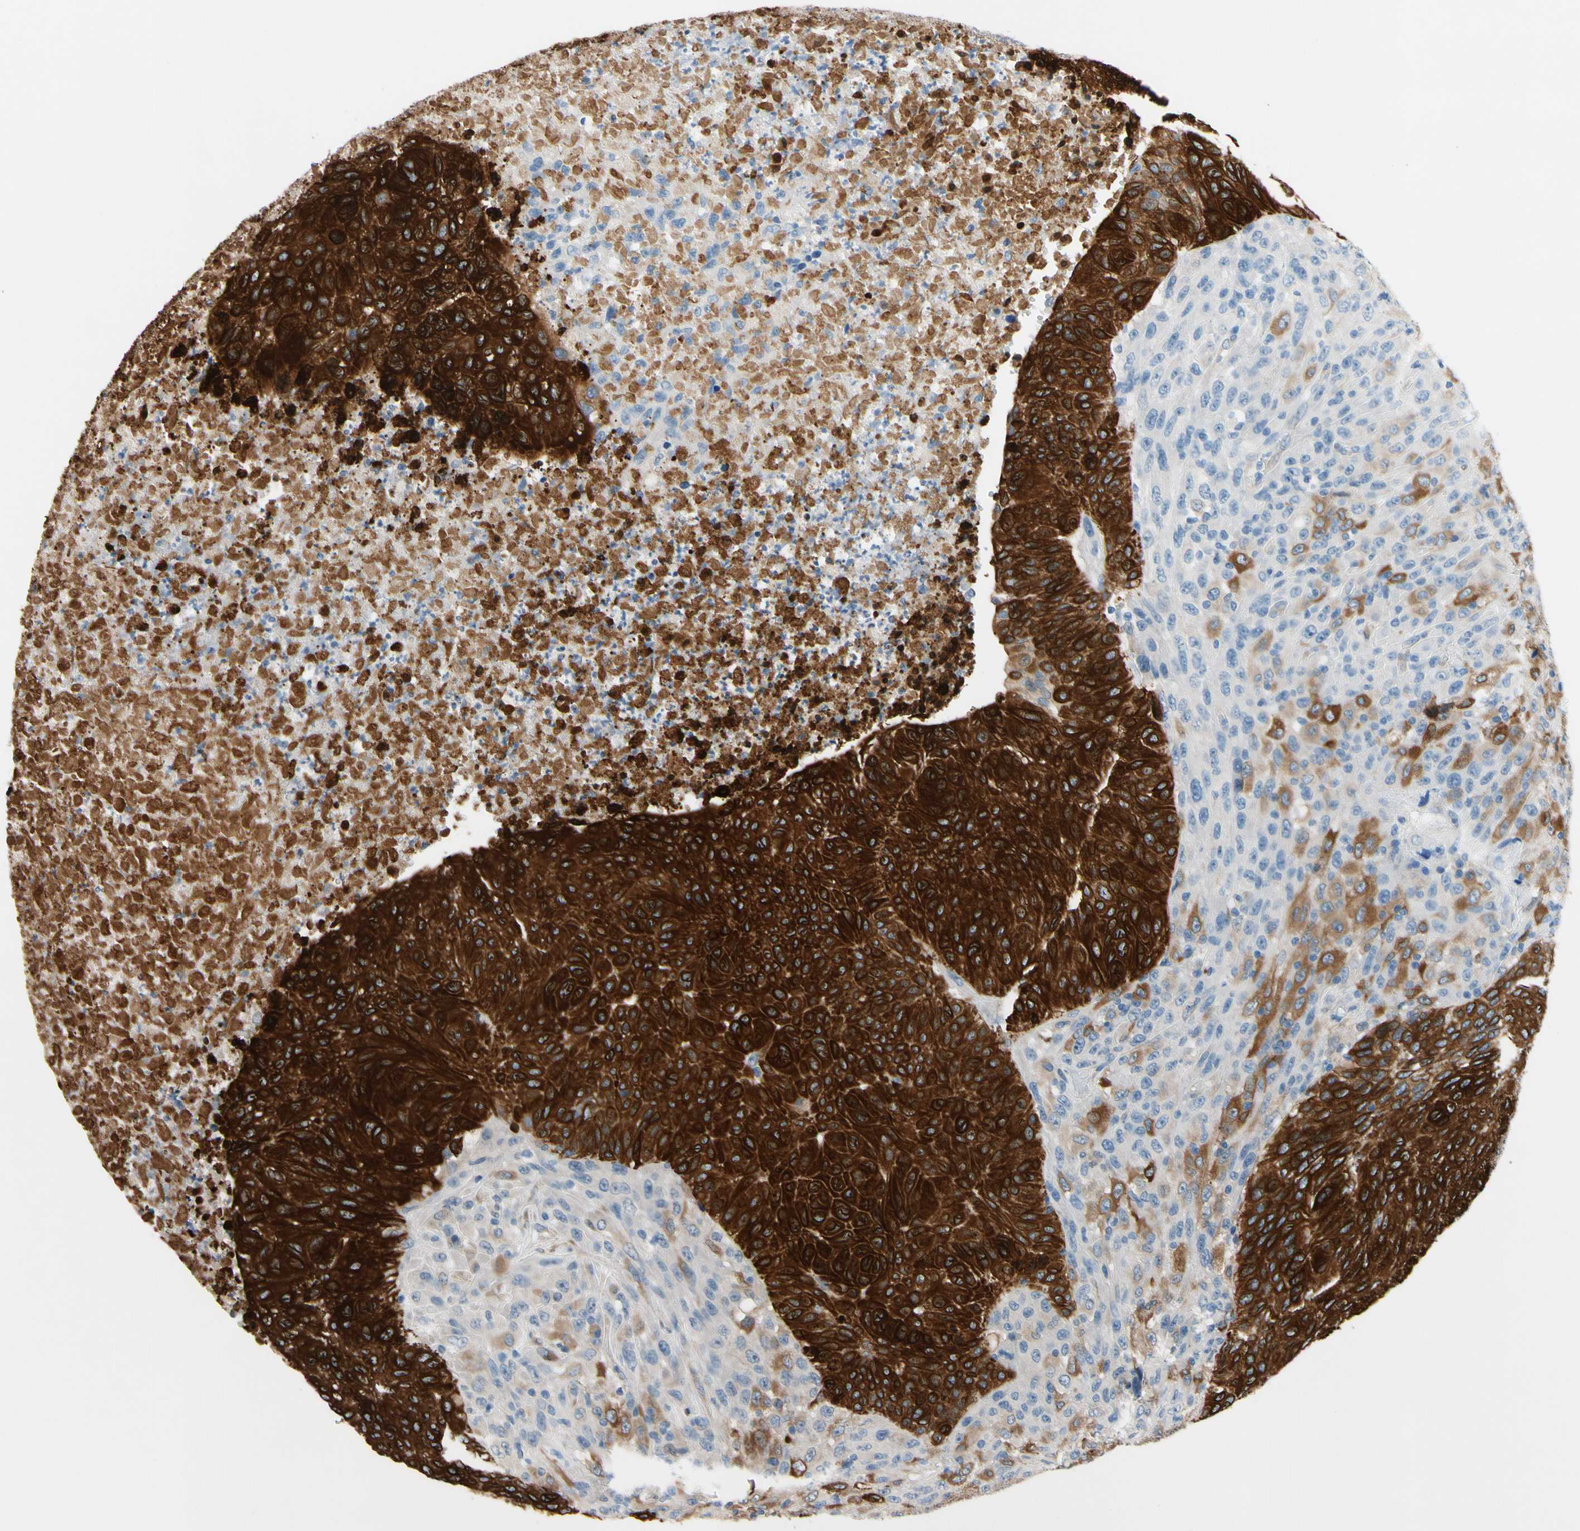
{"staining": {"intensity": "strong", "quantity": ">75%", "location": "cytoplasmic/membranous"}, "tissue": "urothelial cancer", "cell_type": "Tumor cells", "image_type": "cancer", "snomed": [{"axis": "morphology", "description": "Urothelial carcinoma, High grade"}, {"axis": "topography", "description": "Urinary bladder"}], "caption": "This is an image of immunohistochemistry staining of high-grade urothelial carcinoma, which shows strong expression in the cytoplasmic/membranous of tumor cells.", "gene": "PRXL2A", "patient": {"sex": "male", "age": 66}}